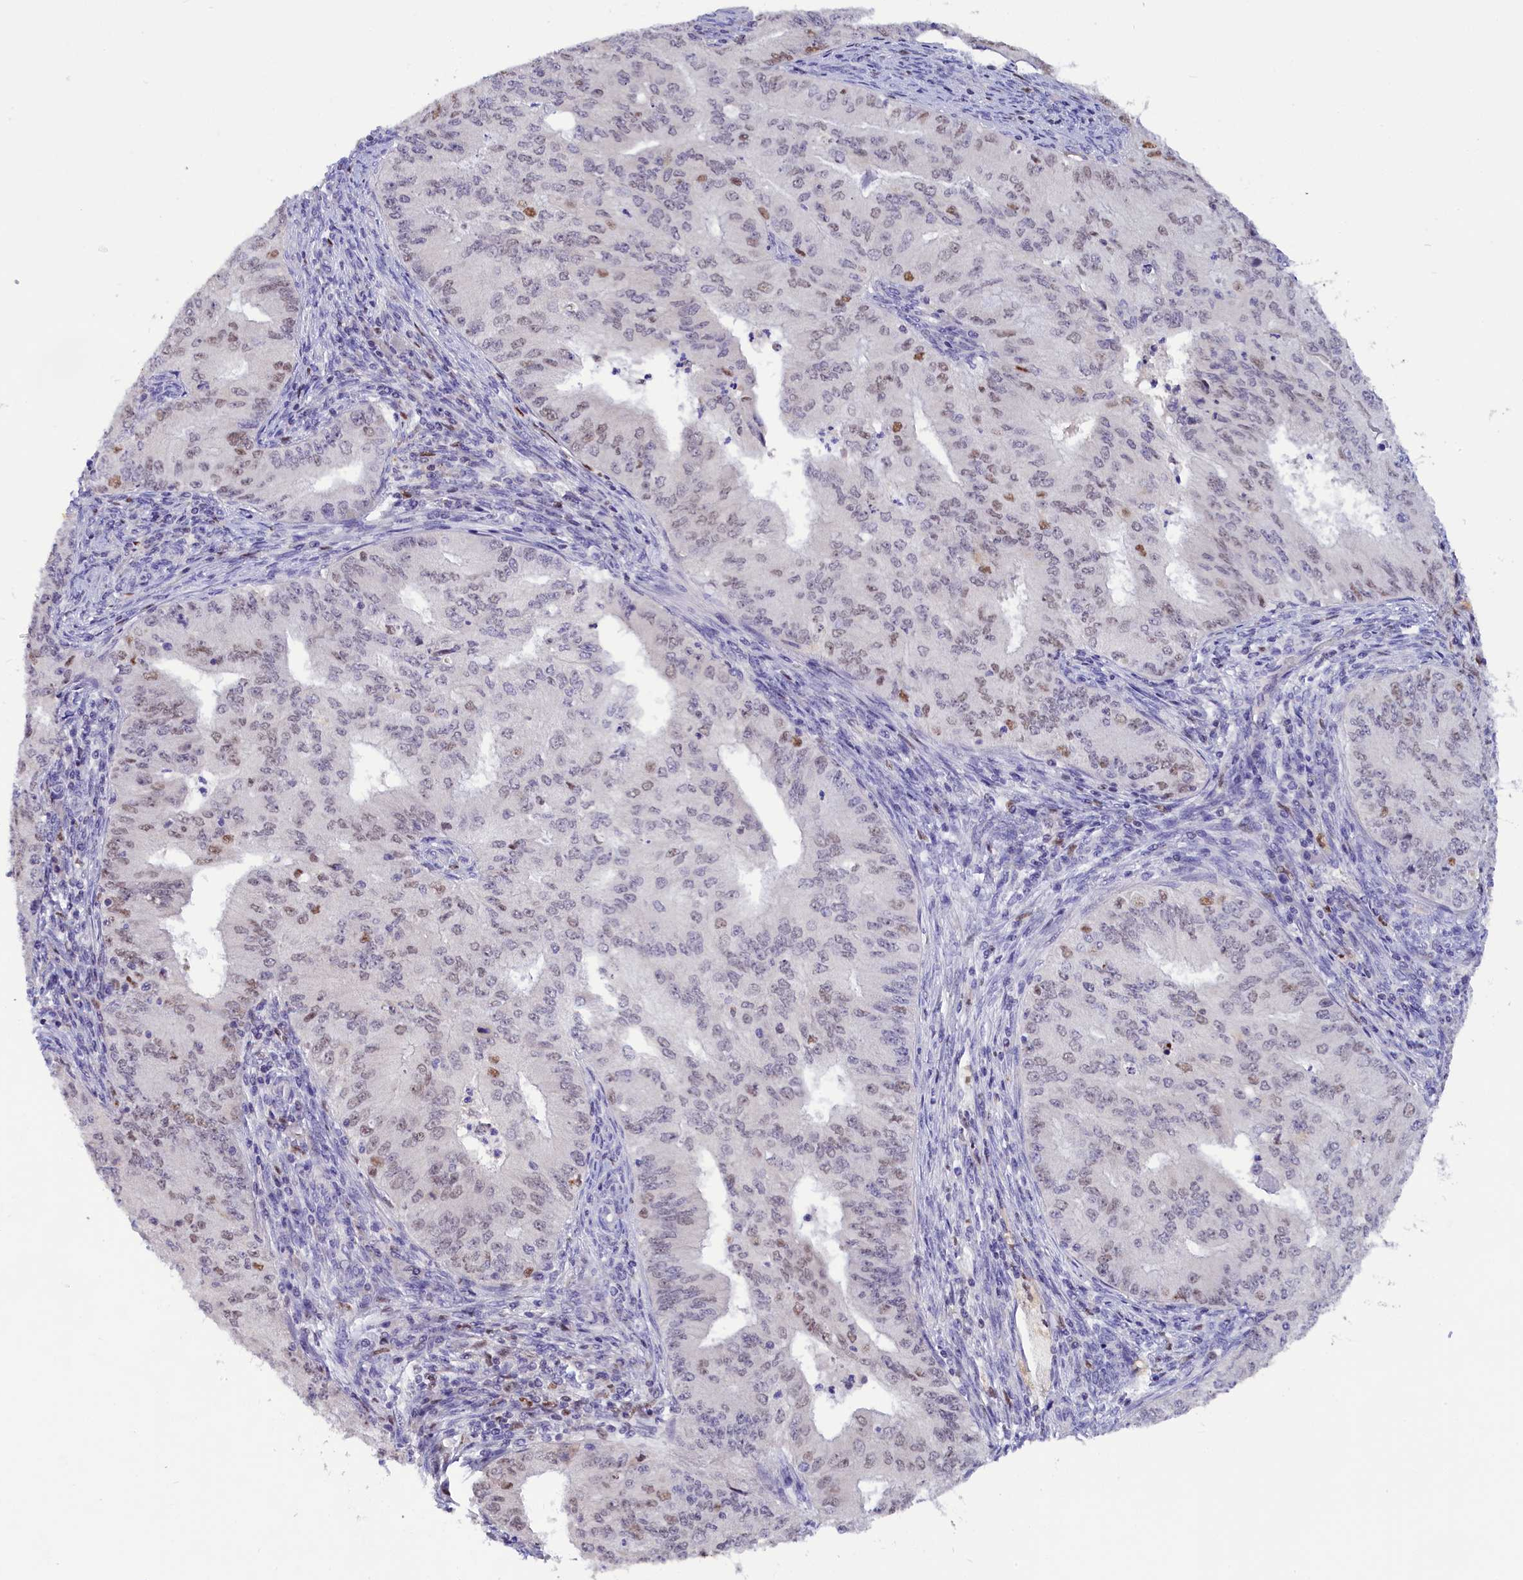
{"staining": {"intensity": "moderate", "quantity": "<25%", "location": "nuclear"}, "tissue": "endometrial cancer", "cell_type": "Tumor cells", "image_type": "cancer", "snomed": [{"axis": "morphology", "description": "Adenocarcinoma, NOS"}, {"axis": "topography", "description": "Endometrium"}], "caption": "Immunohistochemical staining of human endometrial cancer (adenocarcinoma) demonstrates low levels of moderate nuclear protein positivity in about <25% of tumor cells.", "gene": "BTBD9", "patient": {"sex": "female", "age": 50}}